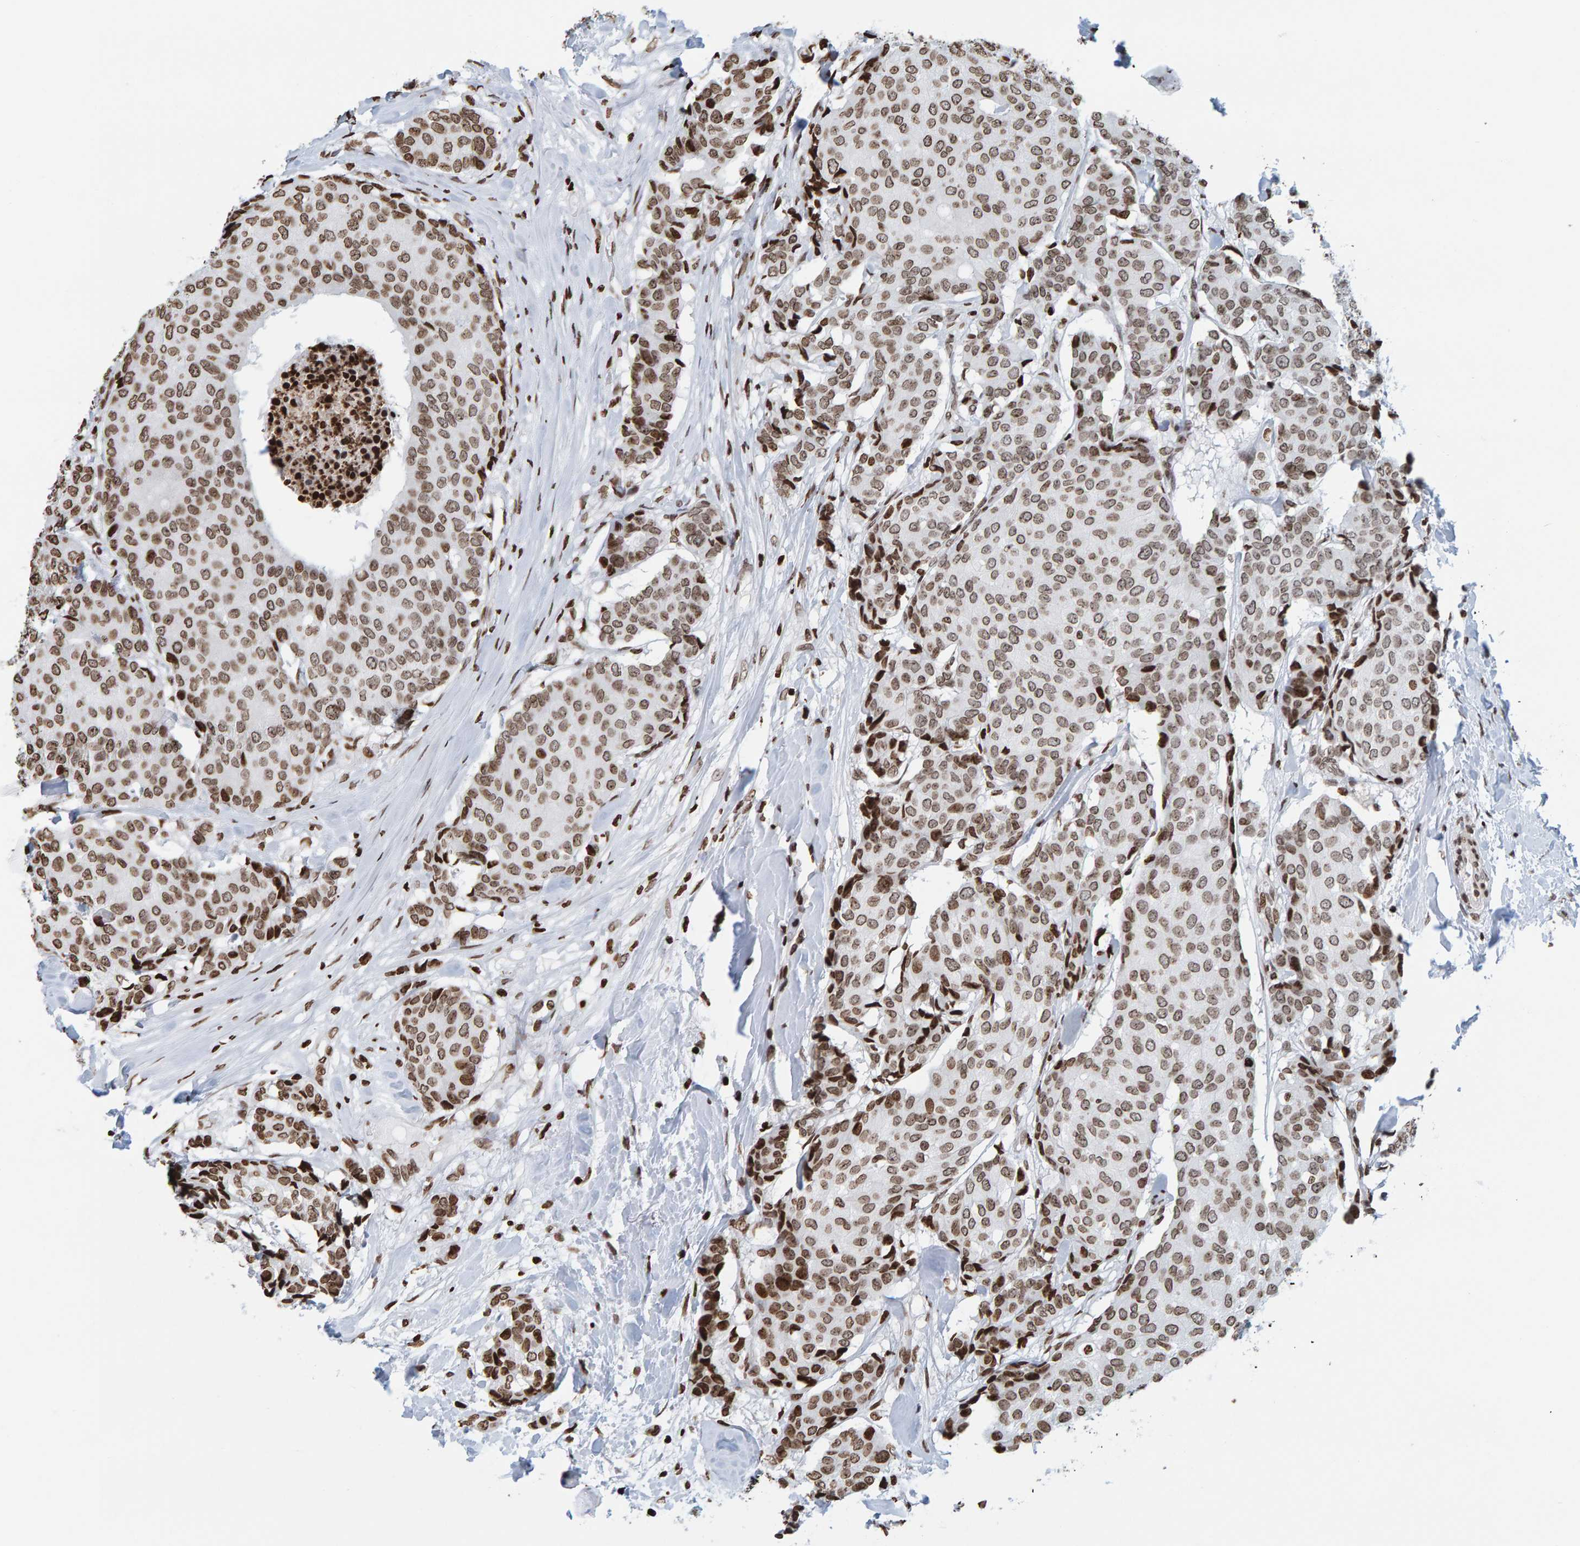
{"staining": {"intensity": "moderate", "quantity": ">75%", "location": "nuclear"}, "tissue": "breast cancer", "cell_type": "Tumor cells", "image_type": "cancer", "snomed": [{"axis": "morphology", "description": "Duct carcinoma"}, {"axis": "topography", "description": "Breast"}], "caption": "High-magnification brightfield microscopy of breast cancer (invasive ductal carcinoma) stained with DAB (3,3'-diaminobenzidine) (brown) and counterstained with hematoxylin (blue). tumor cells exhibit moderate nuclear staining is identified in approximately>75% of cells. The staining is performed using DAB brown chromogen to label protein expression. The nuclei are counter-stained blue using hematoxylin.", "gene": "BRF2", "patient": {"sex": "female", "age": 75}}